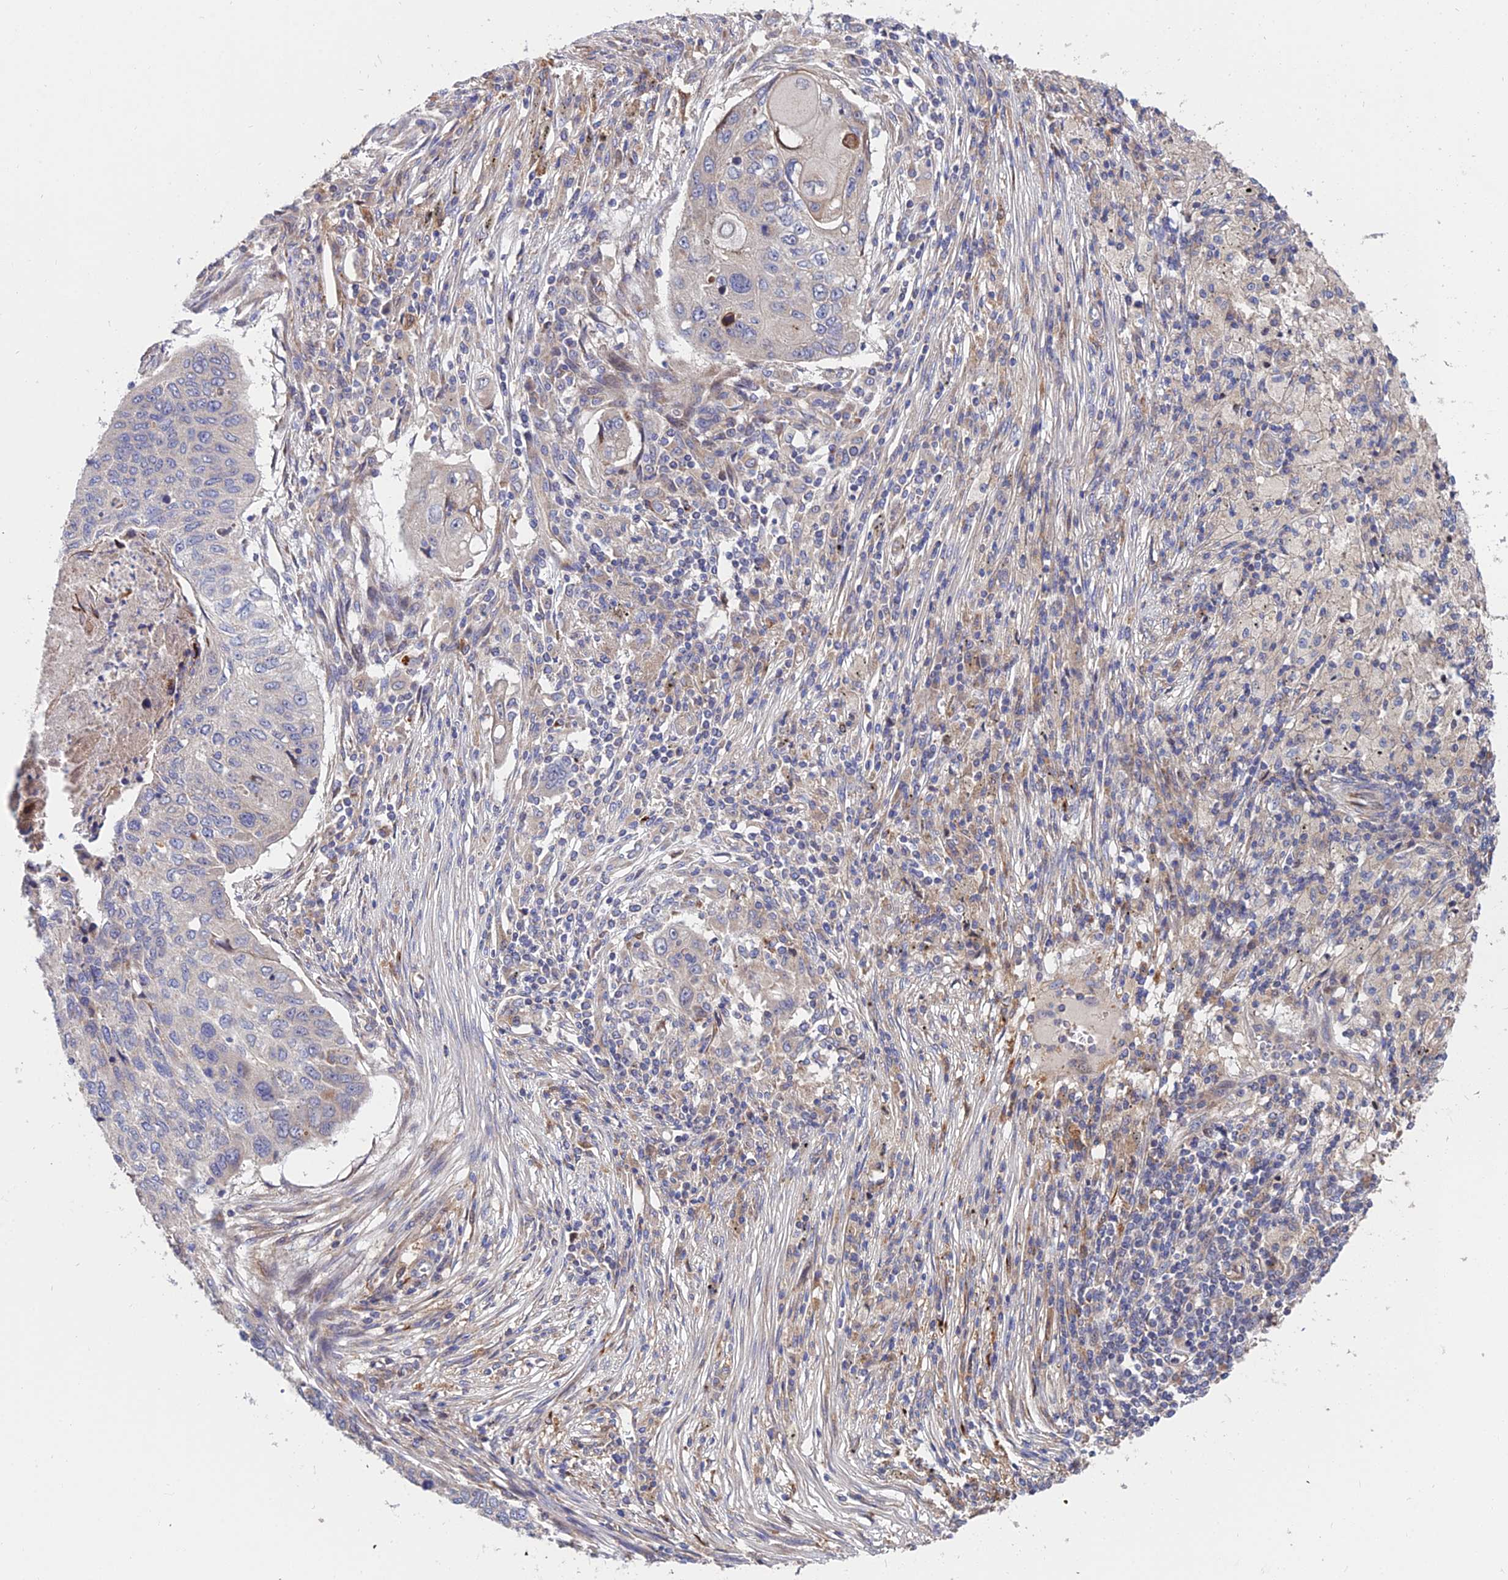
{"staining": {"intensity": "negative", "quantity": "none", "location": "none"}, "tissue": "lung cancer", "cell_type": "Tumor cells", "image_type": "cancer", "snomed": [{"axis": "morphology", "description": "Squamous cell carcinoma, NOS"}, {"axis": "topography", "description": "Lung"}], "caption": "This is an IHC micrograph of human squamous cell carcinoma (lung). There is no expression in tumor cells.", "gene": "CDC37L1", "patient": {"sex": "female", "age": 63}}